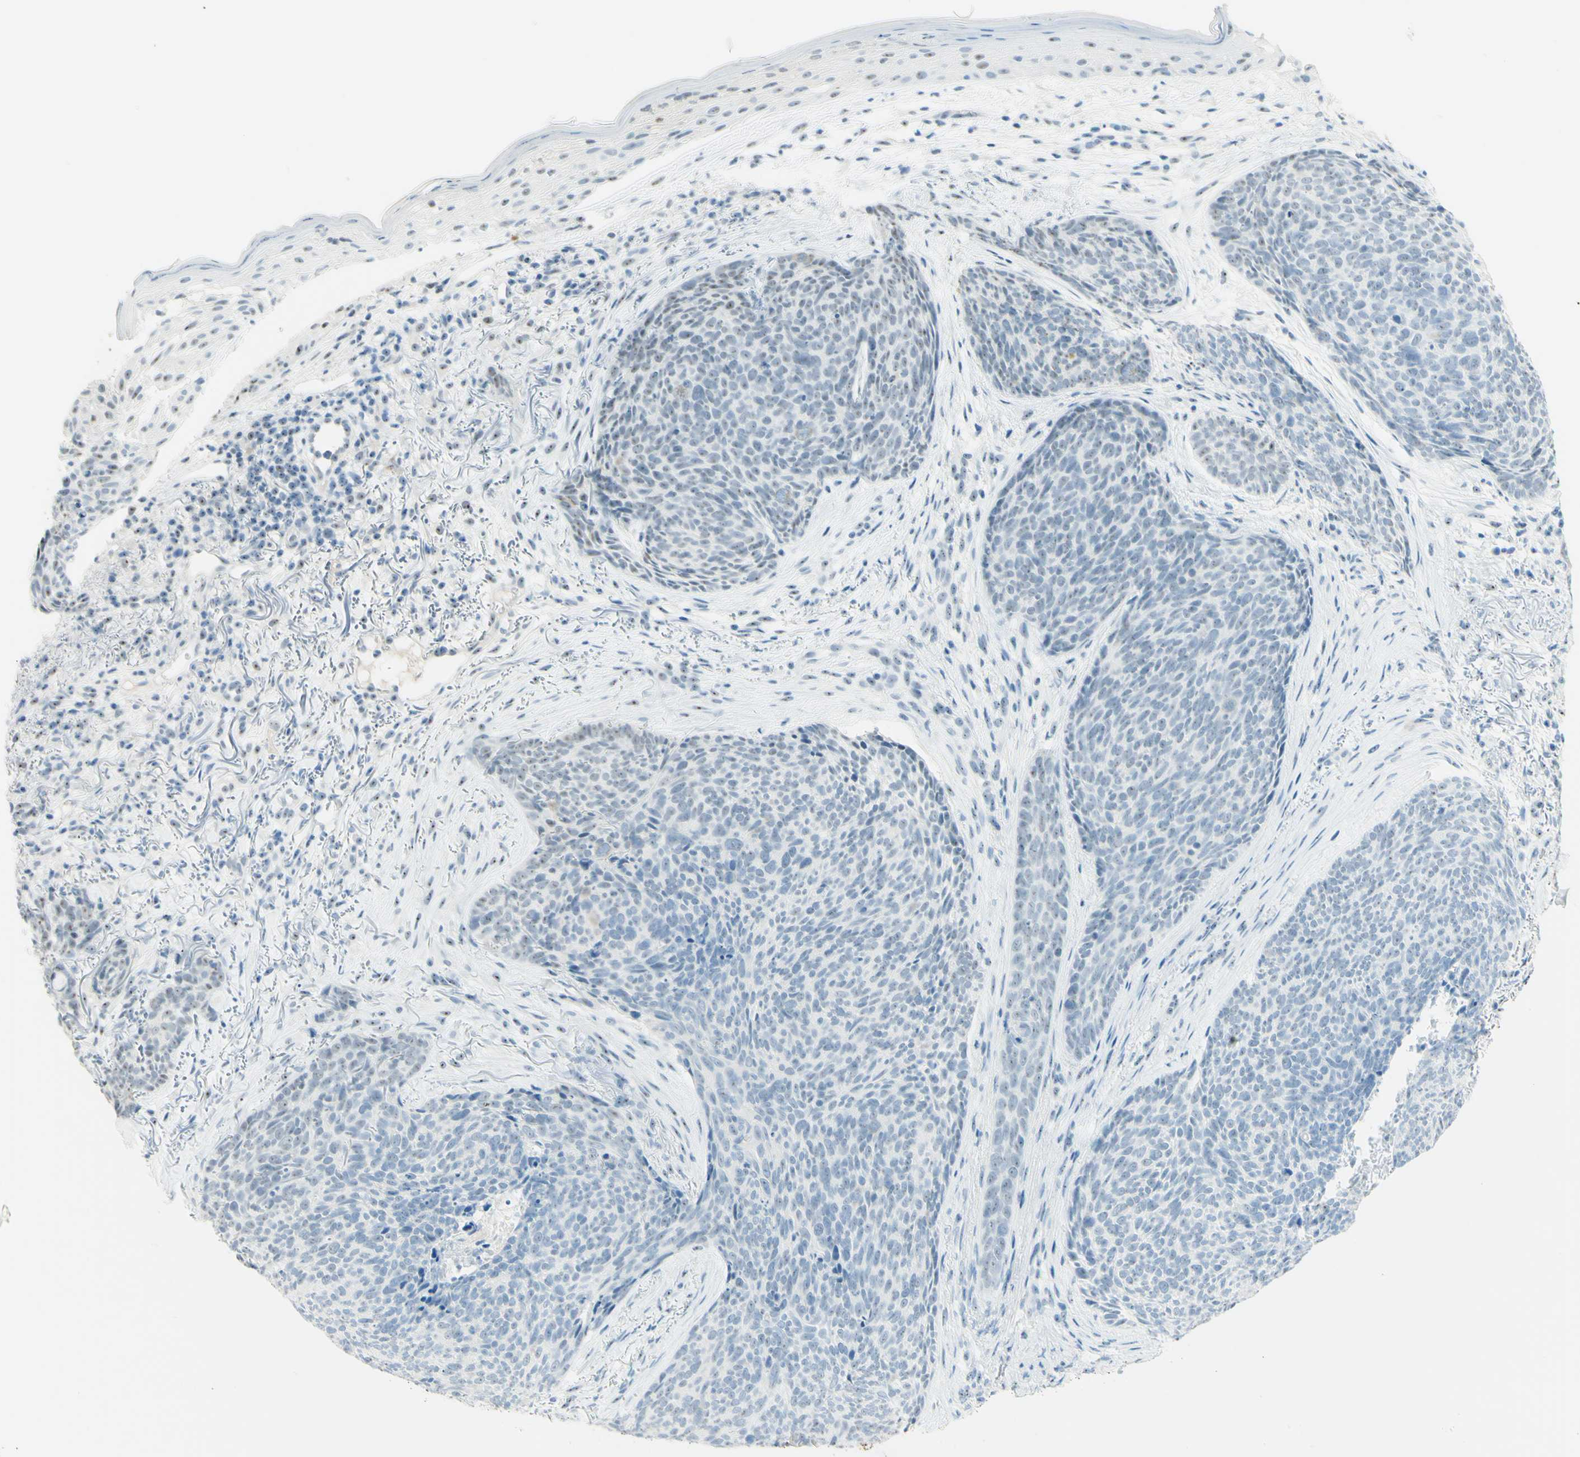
{"staining": {"intensity": "weak", "quantity": "25%-75%", "location": "nuclear"}, "tissue": "skin cancer", "cell_type": "Tumor cells", "image_type": "cancer", "snomed": [{"axis": "morphology", "description": "Basal cell carcinoma"}, {"axis": "topography", "description": "Skin"}], "caption": "Immunohistochemistry (IHC) histopathology image of neoplastic tissue: skin cancer (basal cell carcinoma) stained using immunohistochemistry (IHC) reveals low levels of weak protein expression localized specifically in the nuclear of tumor cells, appearing as a nuclear brown color.", "gene": "FMR1NB", "patient": {"sex": "female", "age": 70}}